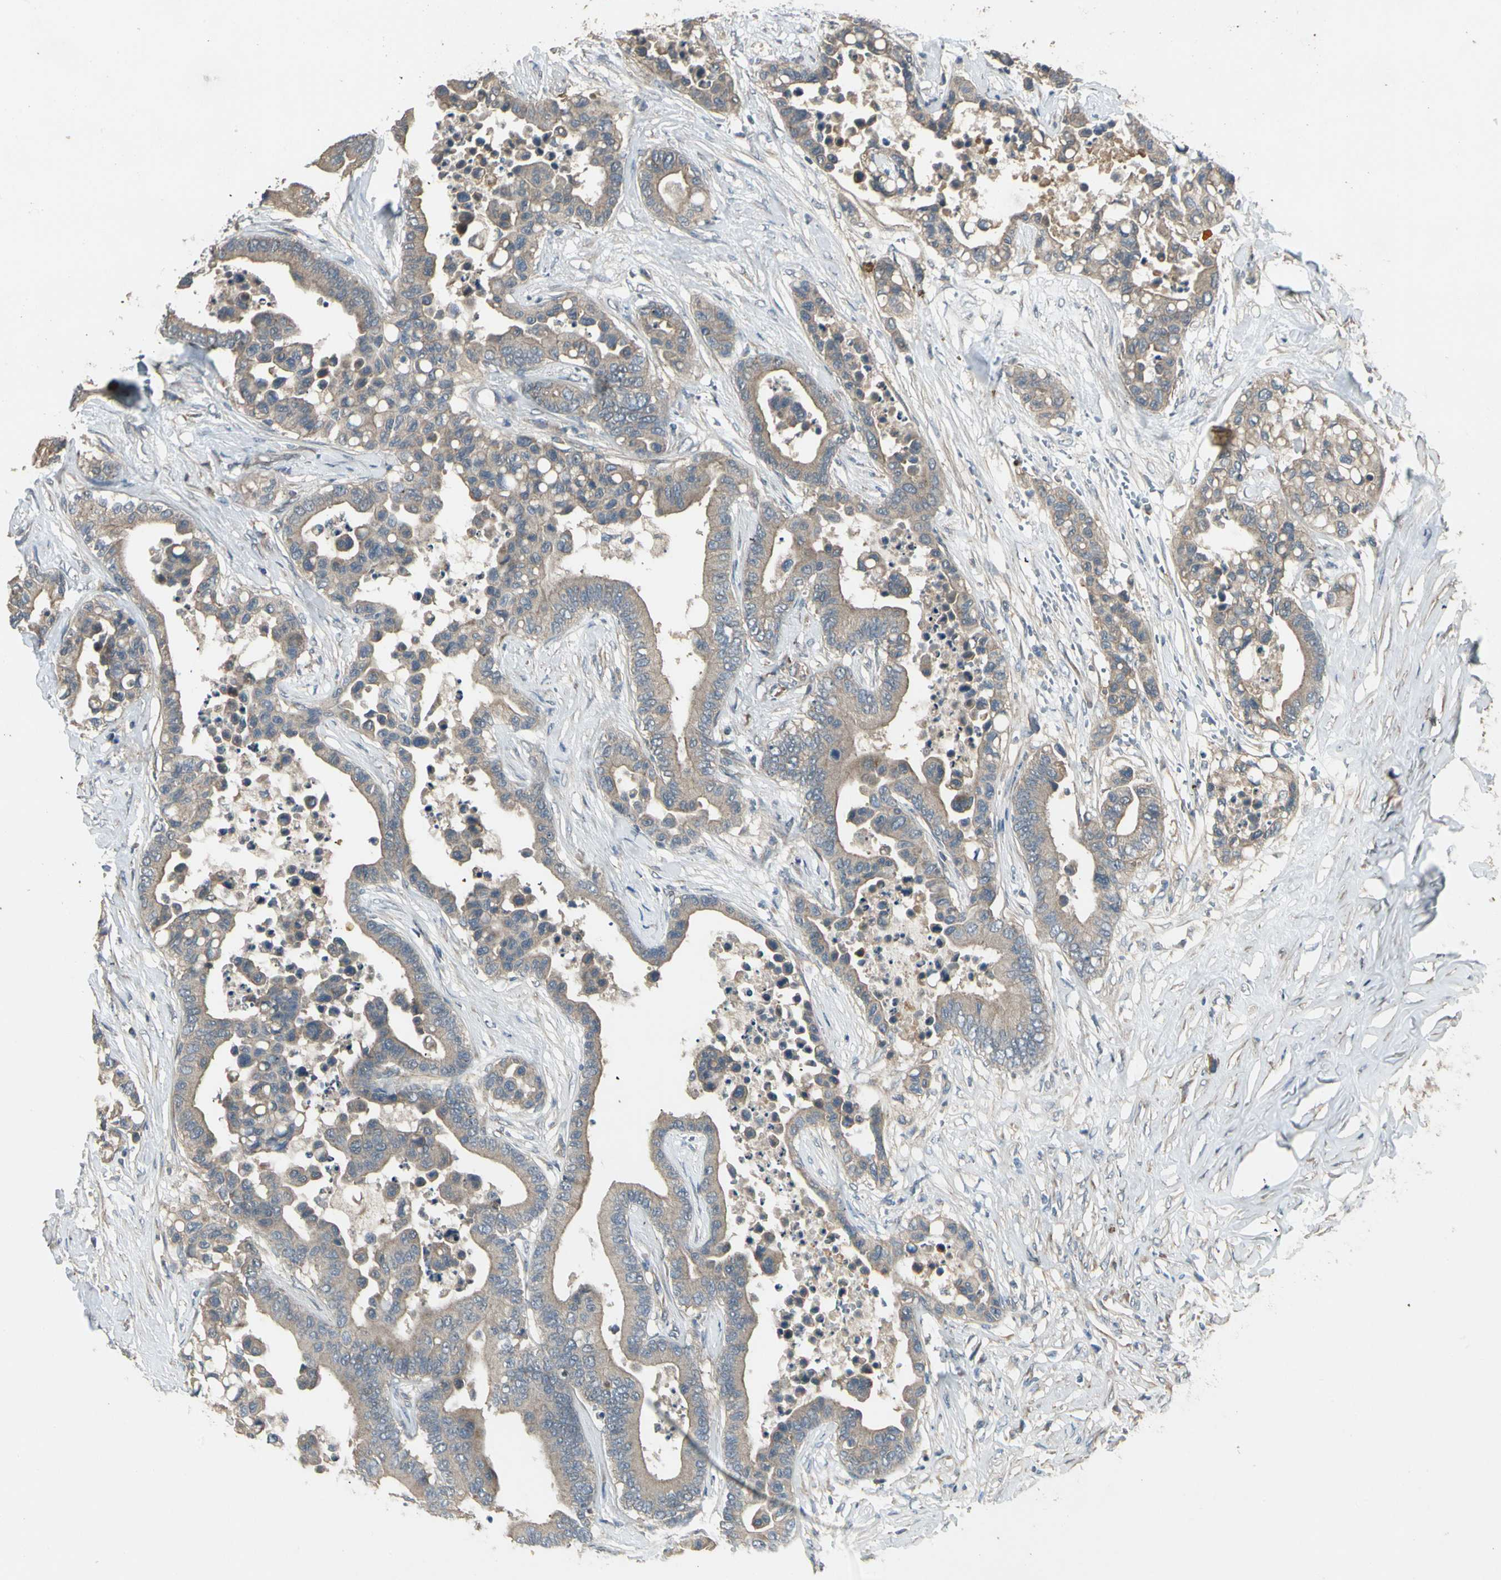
{"staining": {"intensity": "weak", "quantity": ">75%", "location": "cytoplasmic/membranous"}, "tissue": "colorectal cancer", "cell_type": "Tumor cells", "image_type": "cancer", "snomed": [{"axis": "morphology", "description": "Normal tissue, NOS"}, {"axis": "morphology", "description": "Adenocarcinoma, NOS"}, {"axis": "topography", "description": "Colon"}], "caption": "Adenocarcinoma (colorectal) stained for a protein shows weak cytoplasmic/membranous positivity in tumor cells. (brown staining indicates protein expression, while blue staining denotes nuclei).", "gene": "ACVR1", "patient": {"sex": "male", "age": 82}}